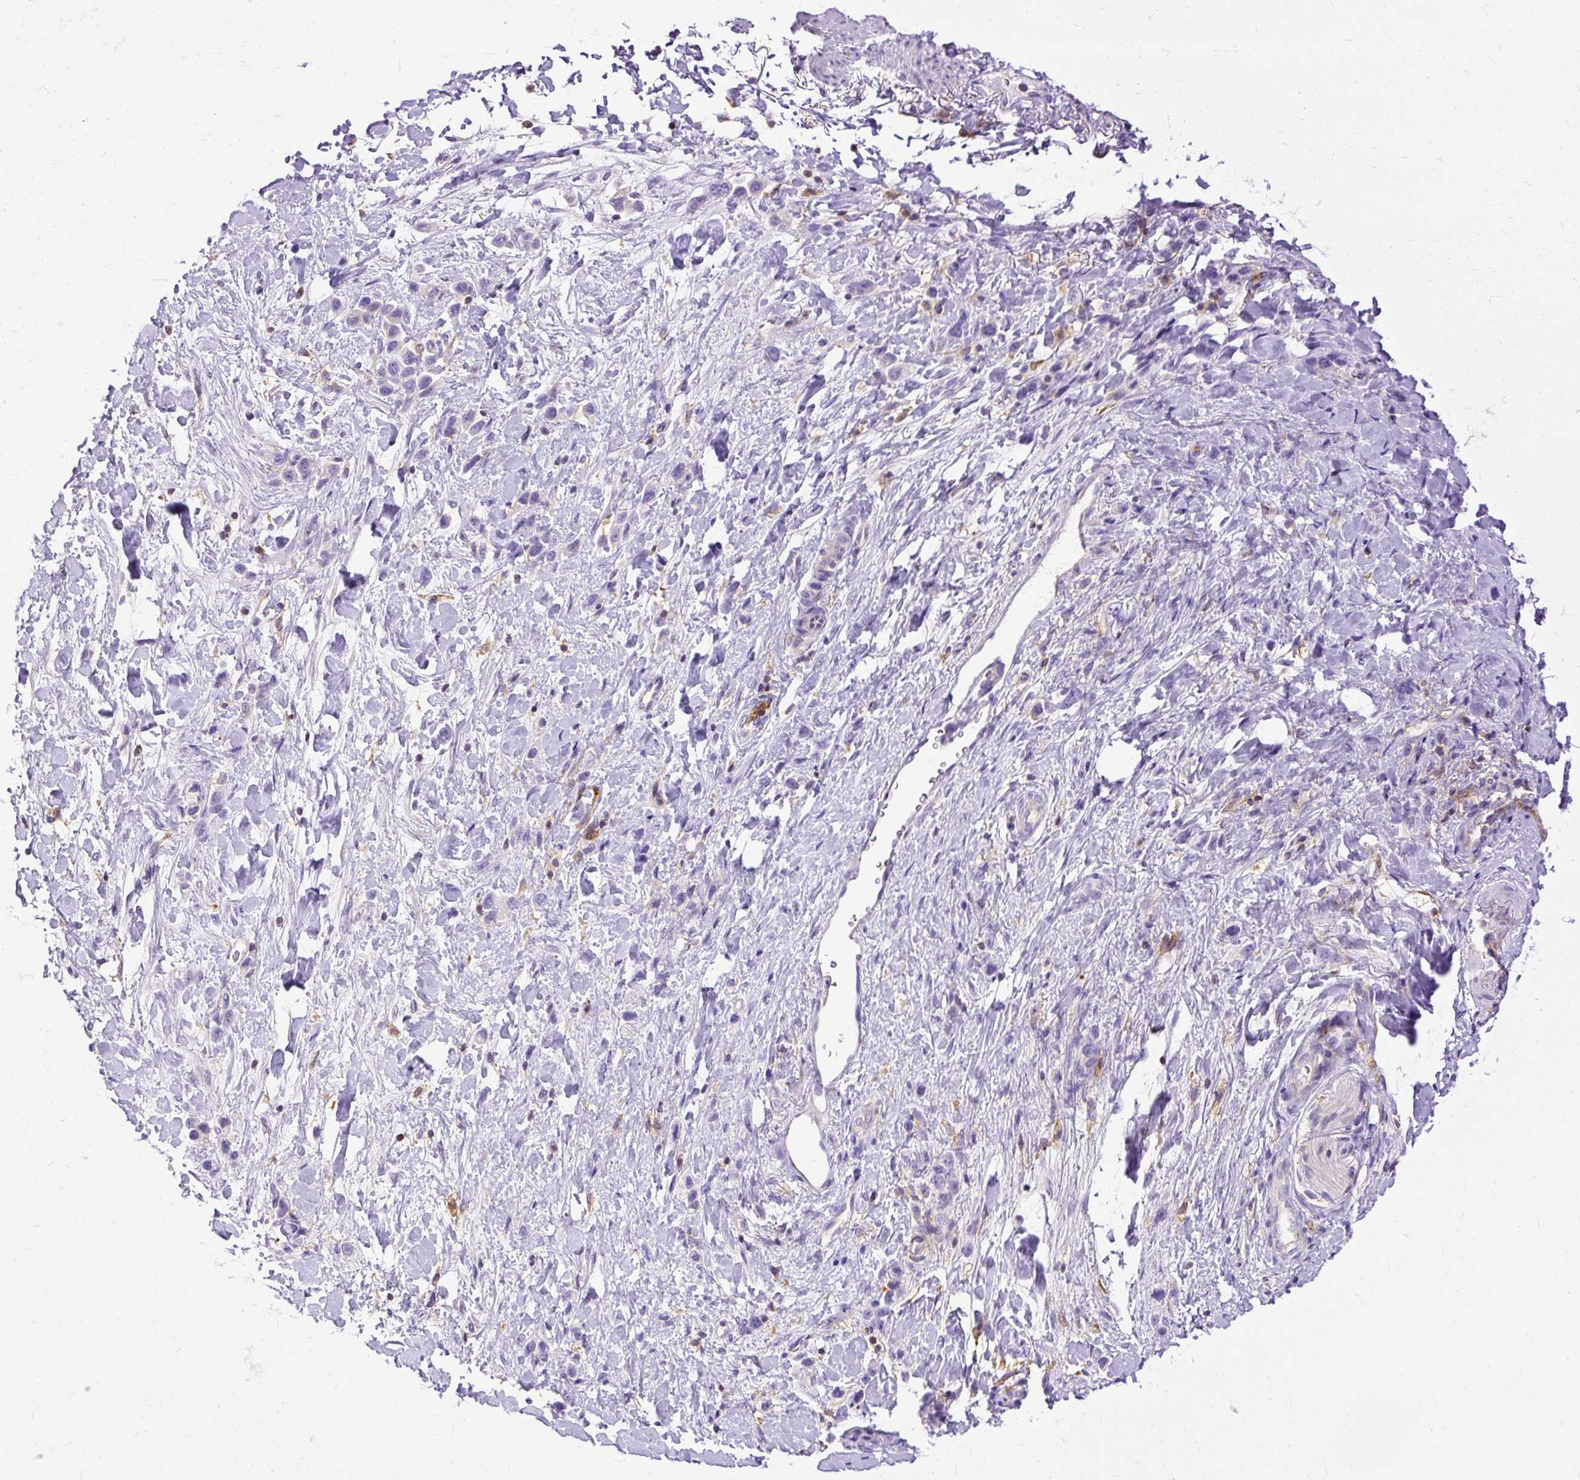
{"staining": {"intensity": "negative", "quantity": "none", "location": "none"}, "tissue": "stomach cancer", "cell_type": "Tumor cells", "image_type": "cancer", "snomed": [{"axis": "morphology", "description": "Adenocarcinoma, NOS"}, {"axis": "topography", "description": "Stomach"}], "caption": "A high-resolution photomicrograph shows IHC staining of adenocarcinoma (stomach), which exhibits no significant staining in tumor cells.", "gene": "TWF2", "patient": {"sex": "female", "age": 65}}